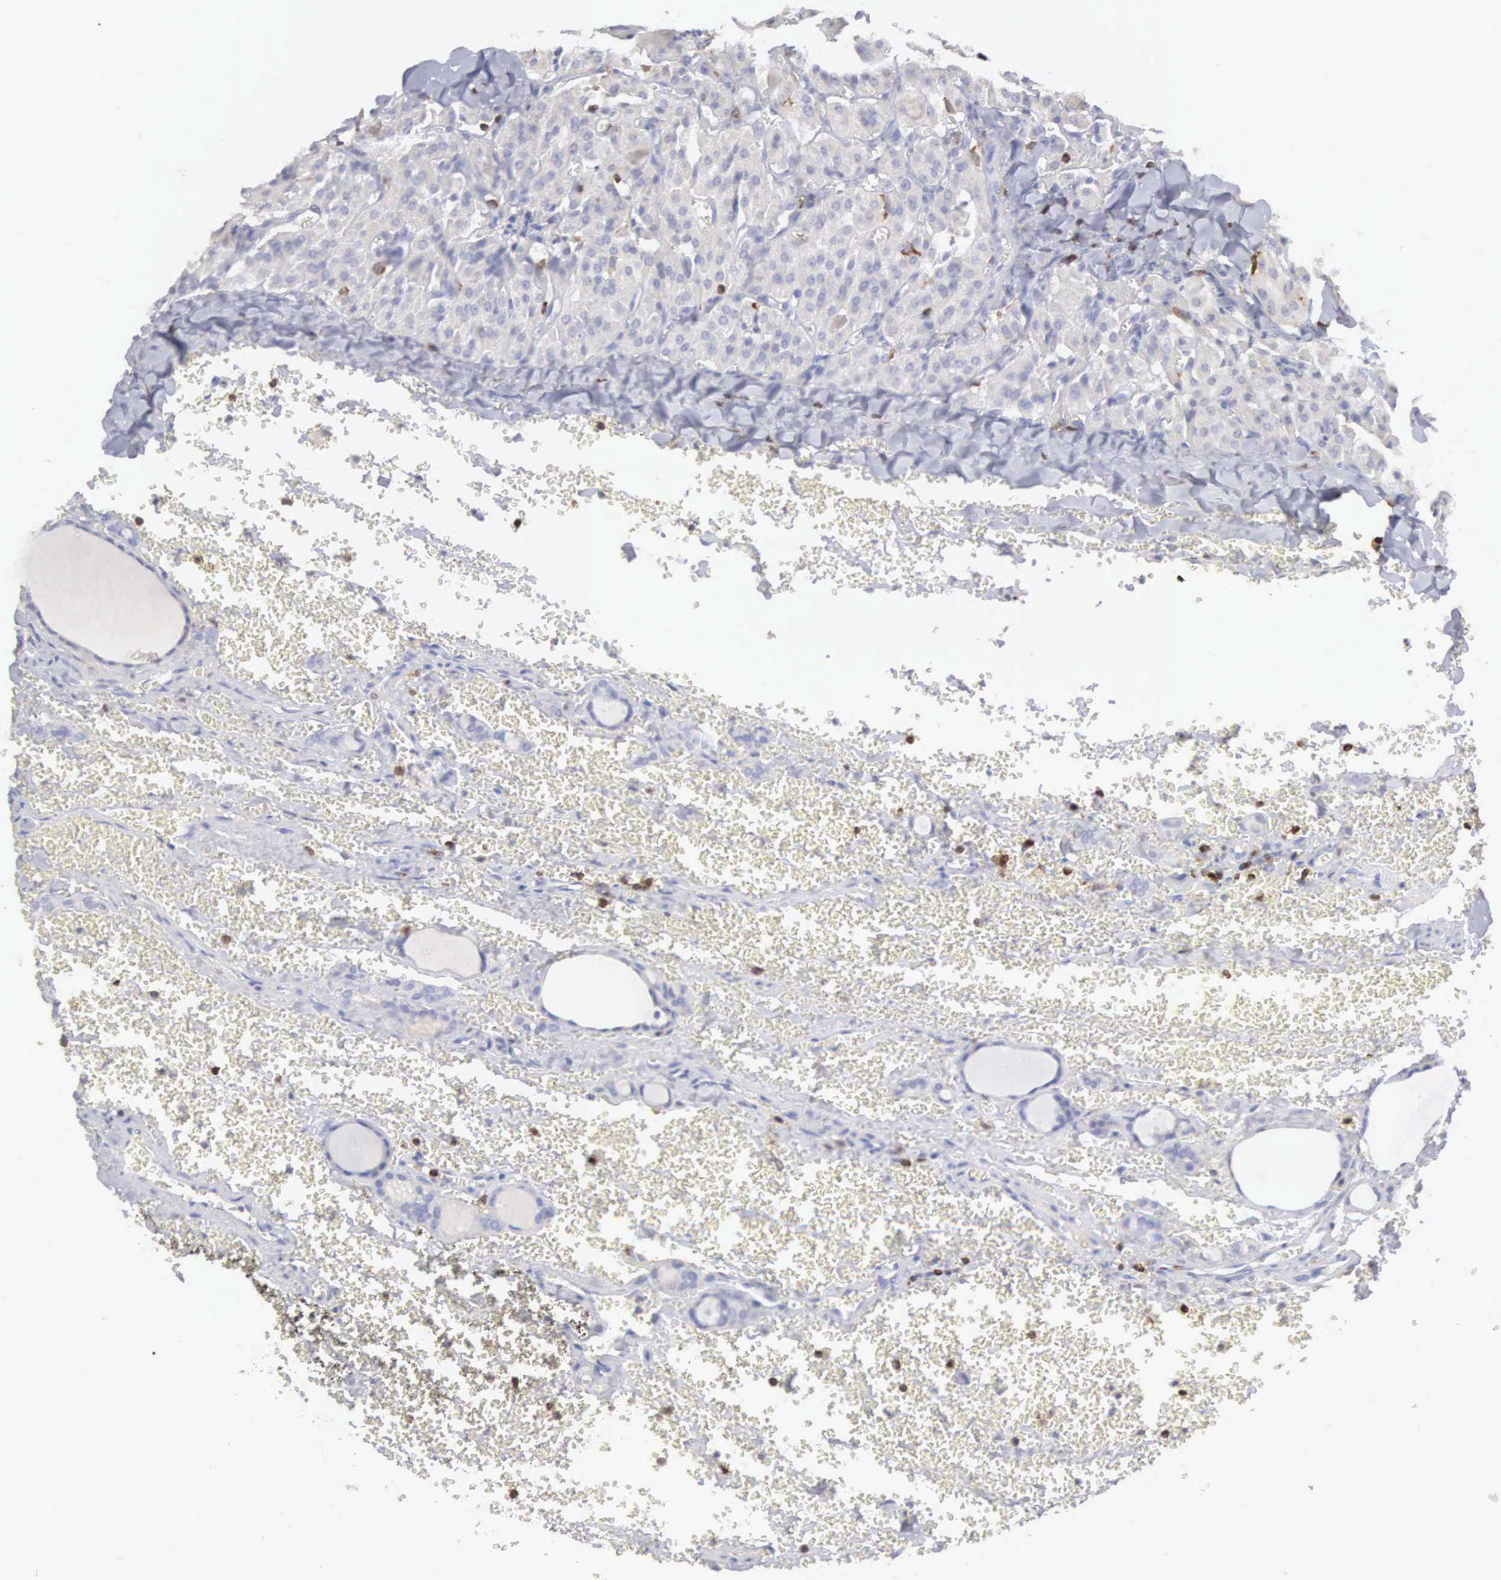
{"staining": {"intensity": "weak", "quantity": "25%-75%", "location": "cytoplasmic/membranous"}, "tissue": "thyroid cancer", "cell_type": "Tumor cells", "image_type": "cancer", "snomed": [{"axis": "morphology", "description": "Carcinoma, NOS"}, {"axis": "topography", "description": "Thyroid gland"}], "caption": "Immunohistochemical staining of human thyroid carcinoma shows weak cytoplasmic/membranous protein staining in about 25%-75% of tumor cells.", "gene": "SH3BP1", "patient": {"sex": "male", "age": 76}}